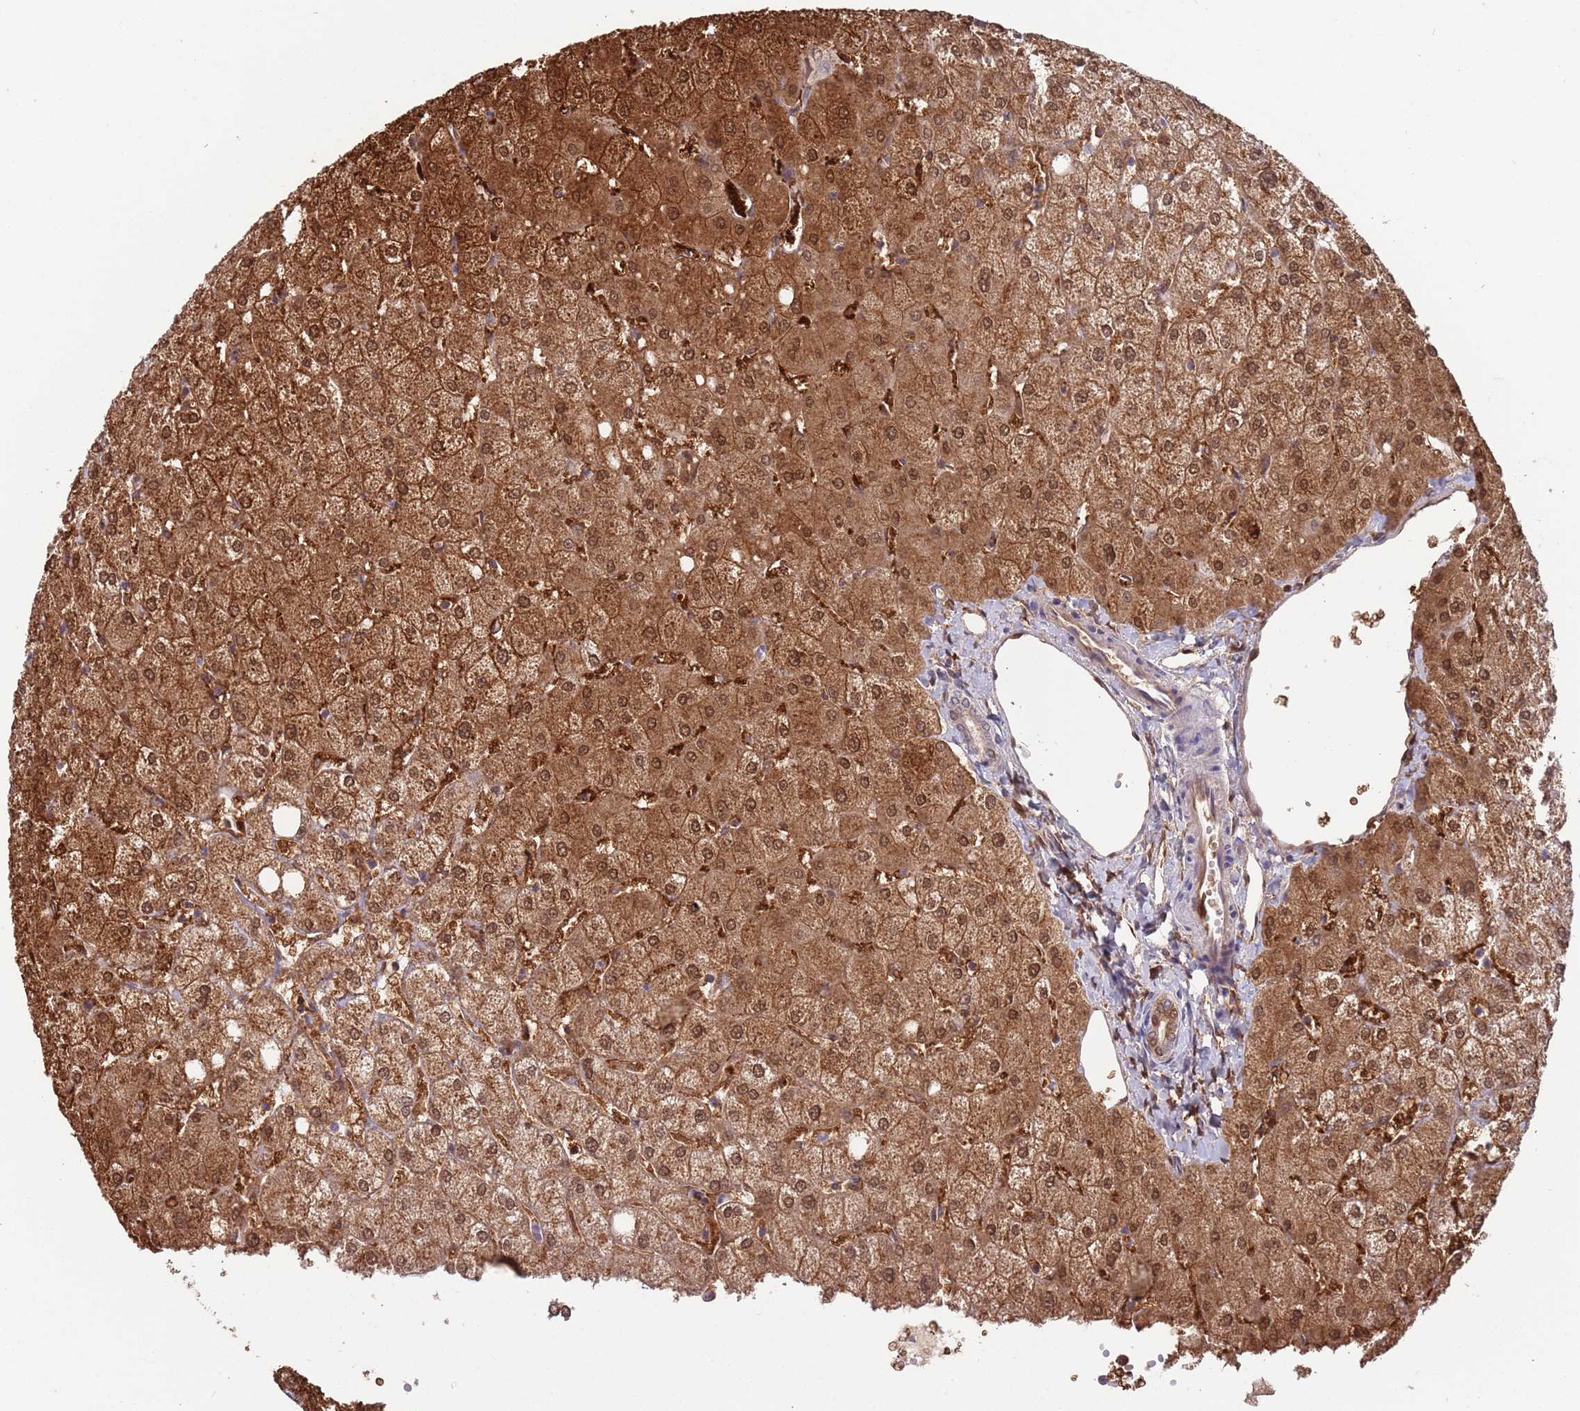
{"staining": {"intensity": "moderate", "quantity": "<25%", "location": "nuclear"}, "tissue": "liver", "cell_type": "Cholangiocytes", "image_type": "normal", "snomed": [{"axis": "morphology", "description": "Normal tissue, NOS"}, {"axis": "topography", "description": "Liver"}], "caption": "An image of liver stained for a protein displays moderate nuclear brown staining in cholangiocytes. The protein of interest is shown in brown color, while the nuclei are stained blue.", "gene": "SALL1", "patient": {"sex": "female", "age": 54}}